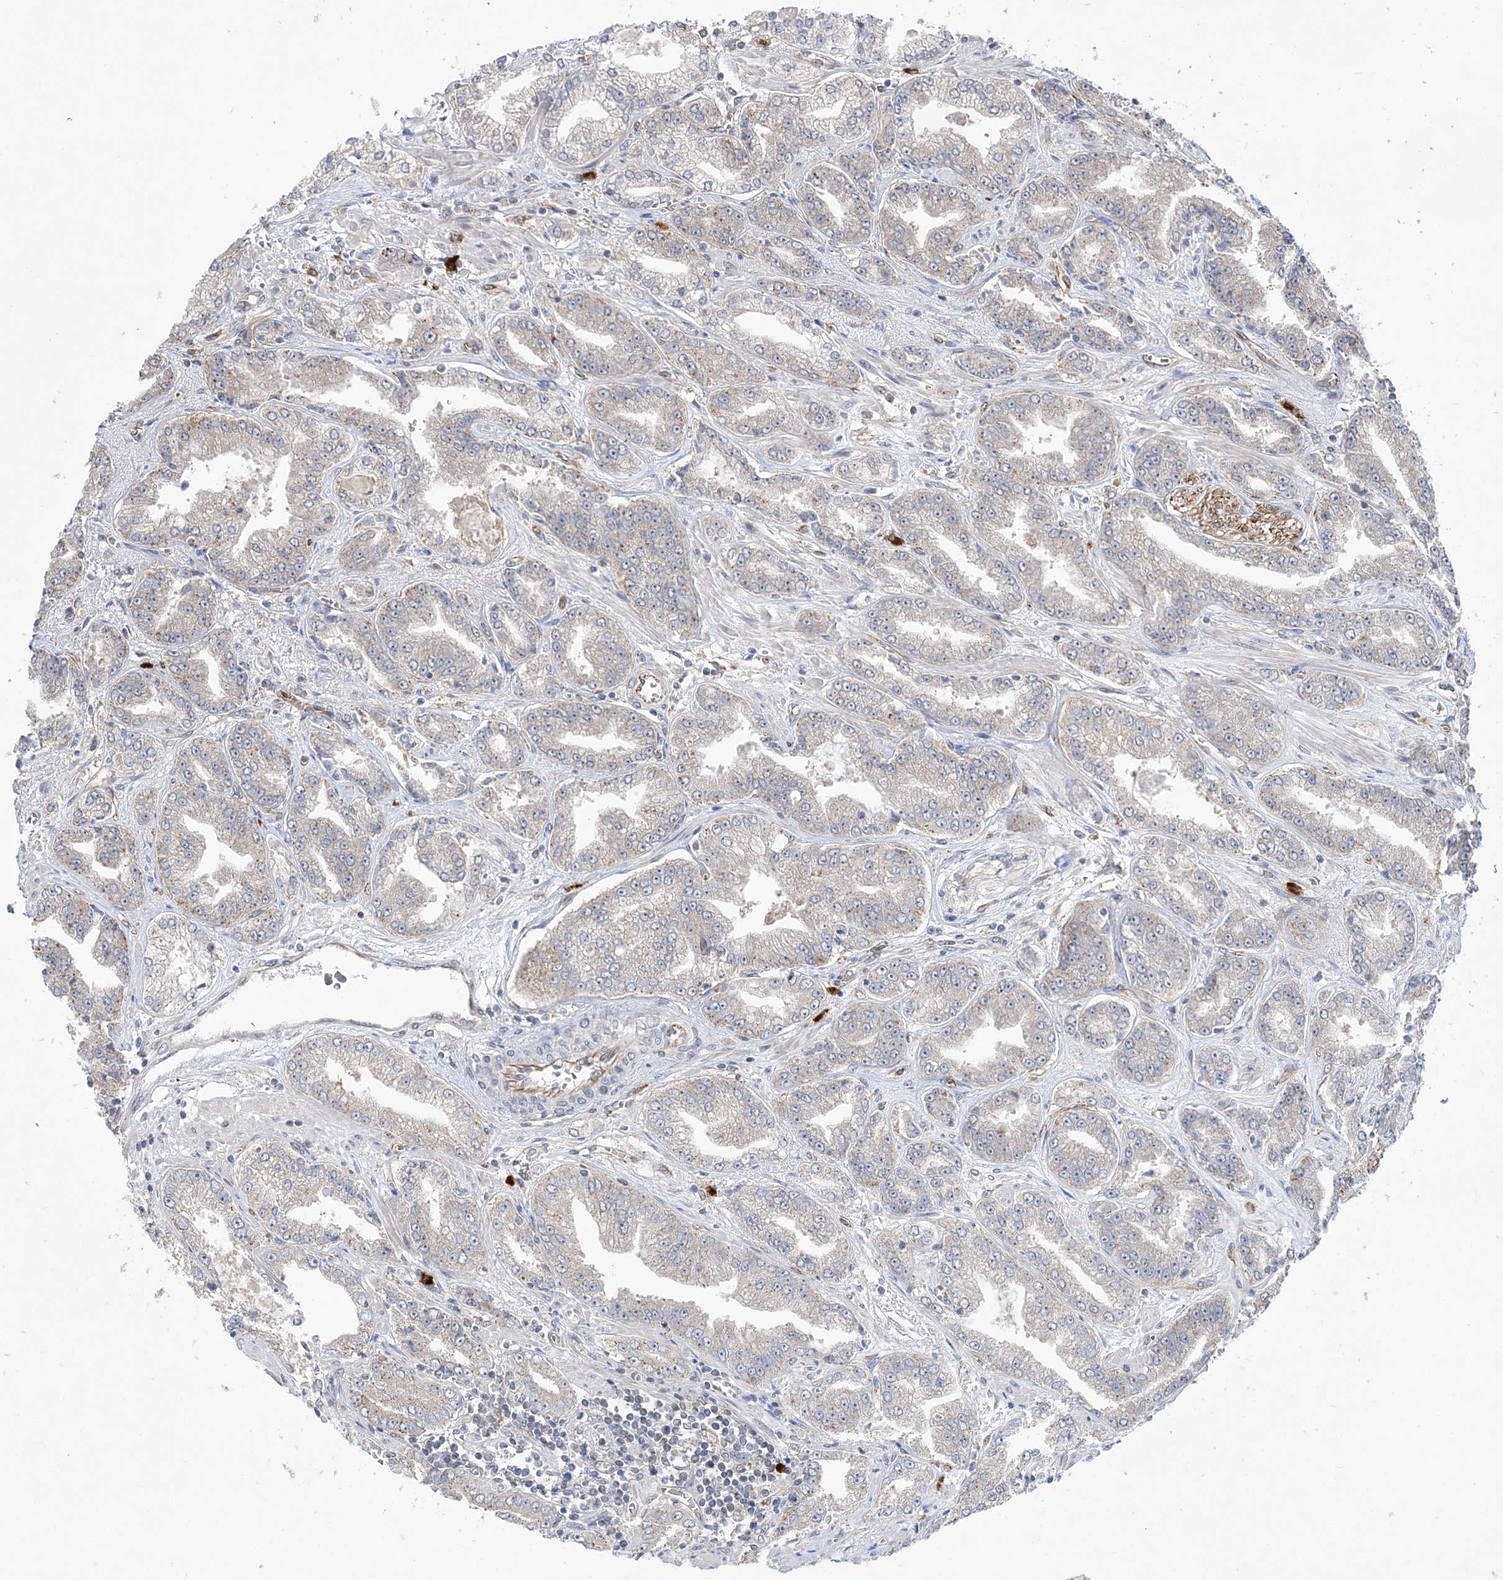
{"staining": {"intensity": "negative", "quantity": "none", "location": "none"}, "tissue": "prostate cancer", "cell_type": "Tumor cells", "image_type": "cancer", "snomed": [{"axis": "morphology", "description": "Adenocarcinoma, High grade"}, {"axis": "topography", "description": "Prostate"}], "caption": "Tumor cells show no significant expression in prostate high-grade adenocarcinoma. Brightfield microscopy of IHC stained with DAB (brown) and hematoxylin (blue), captured at high magnification.", "gene": "DHX57", "patient": {"sex": "male", "age": 71}}